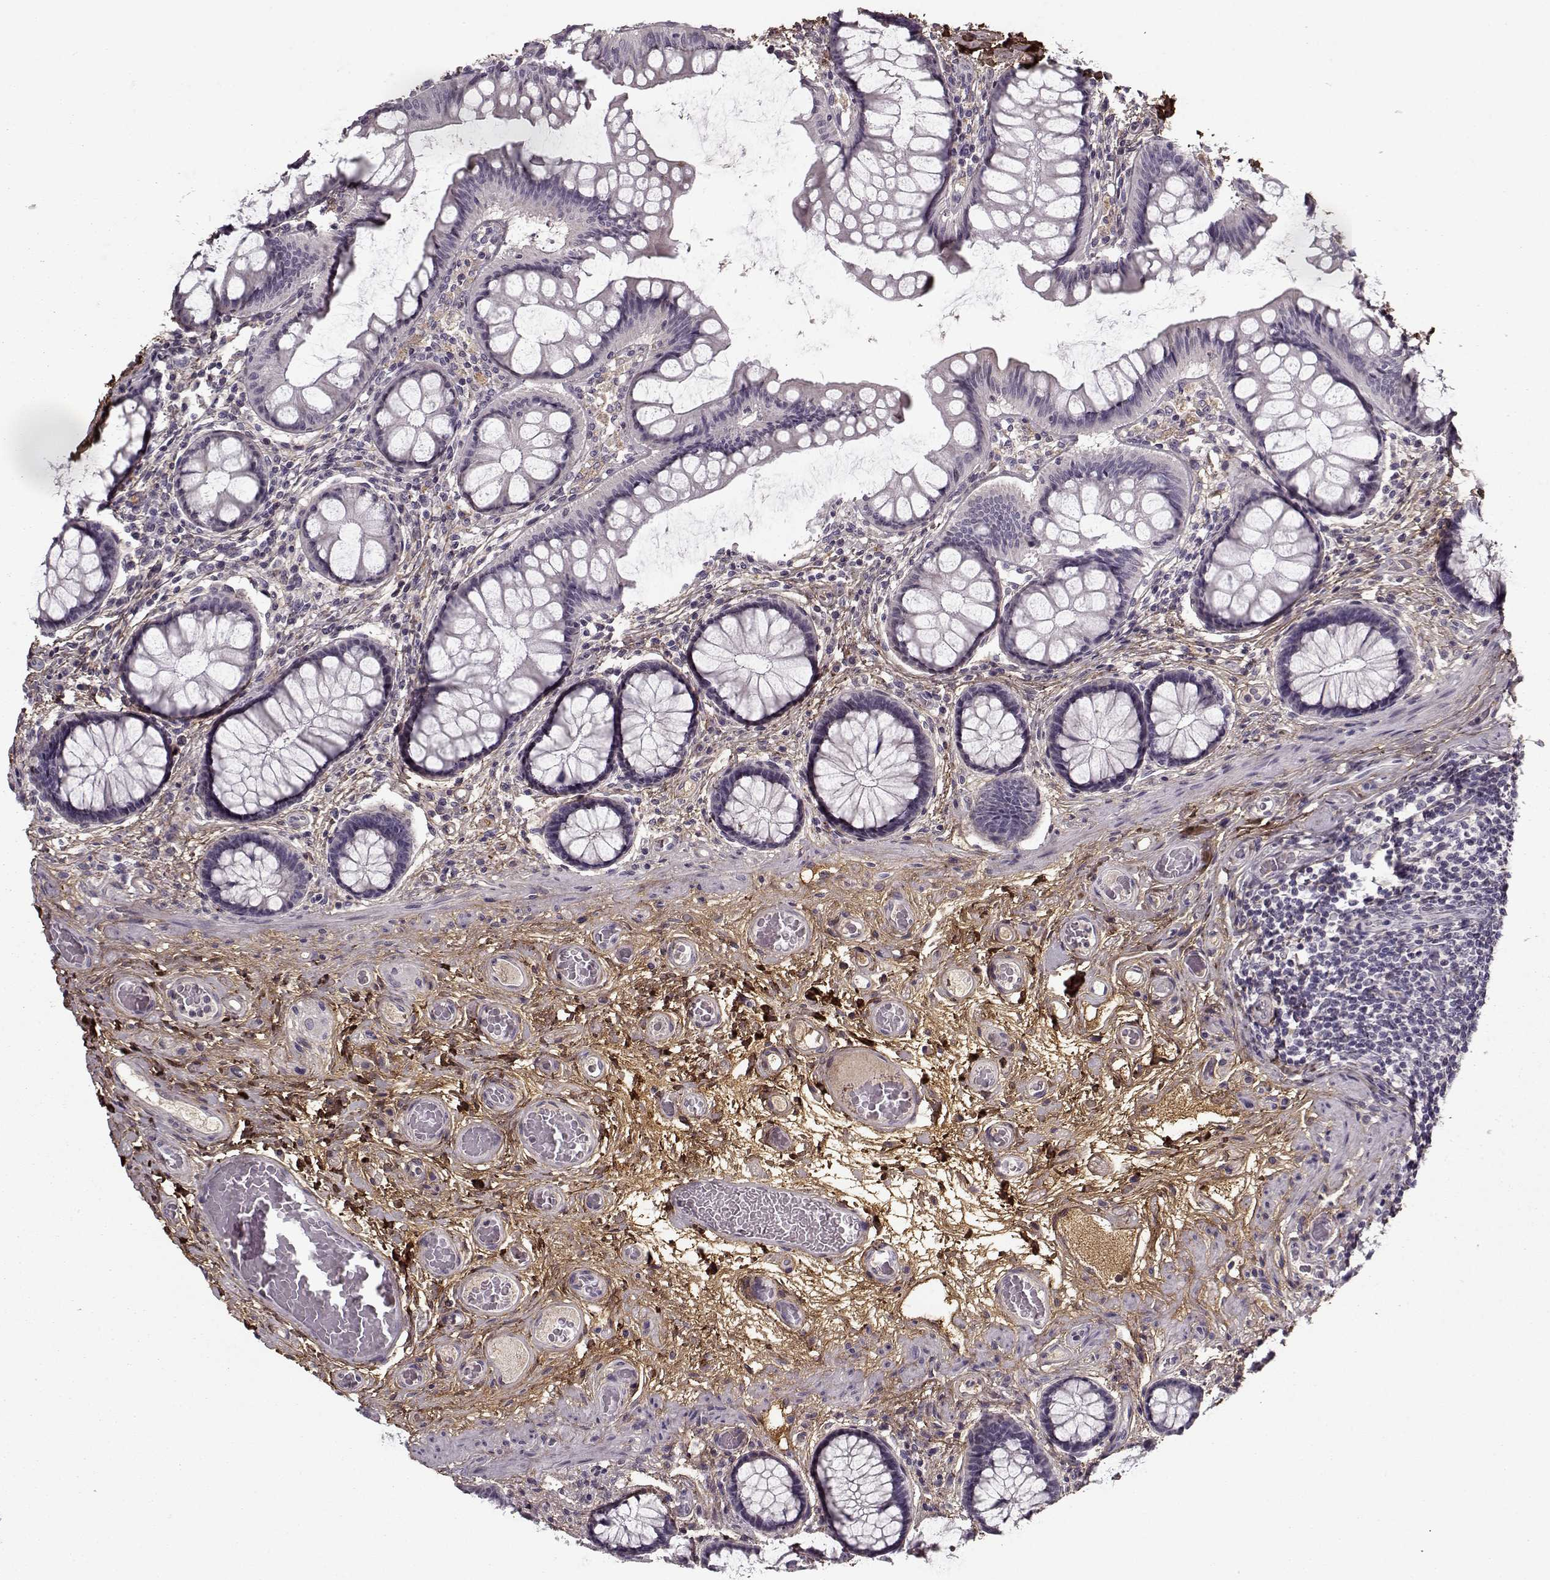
{"staining": {"intensity": "negative", "quantity": "none", "location": "none"}, "tissue": "colon", "cell_type": "Endothelial cells", "image_type": "normal", "snomed": [{"axis": "morphology", "description": "Normal tissue, NOS"}, {"axis": "topography", "description": "Colon"}], "caption": "This is an IHC image of normal colon. There is no staining in endothelial cells.", "gene": "LUM", "patient": {"sex": "female", "age": 65}}